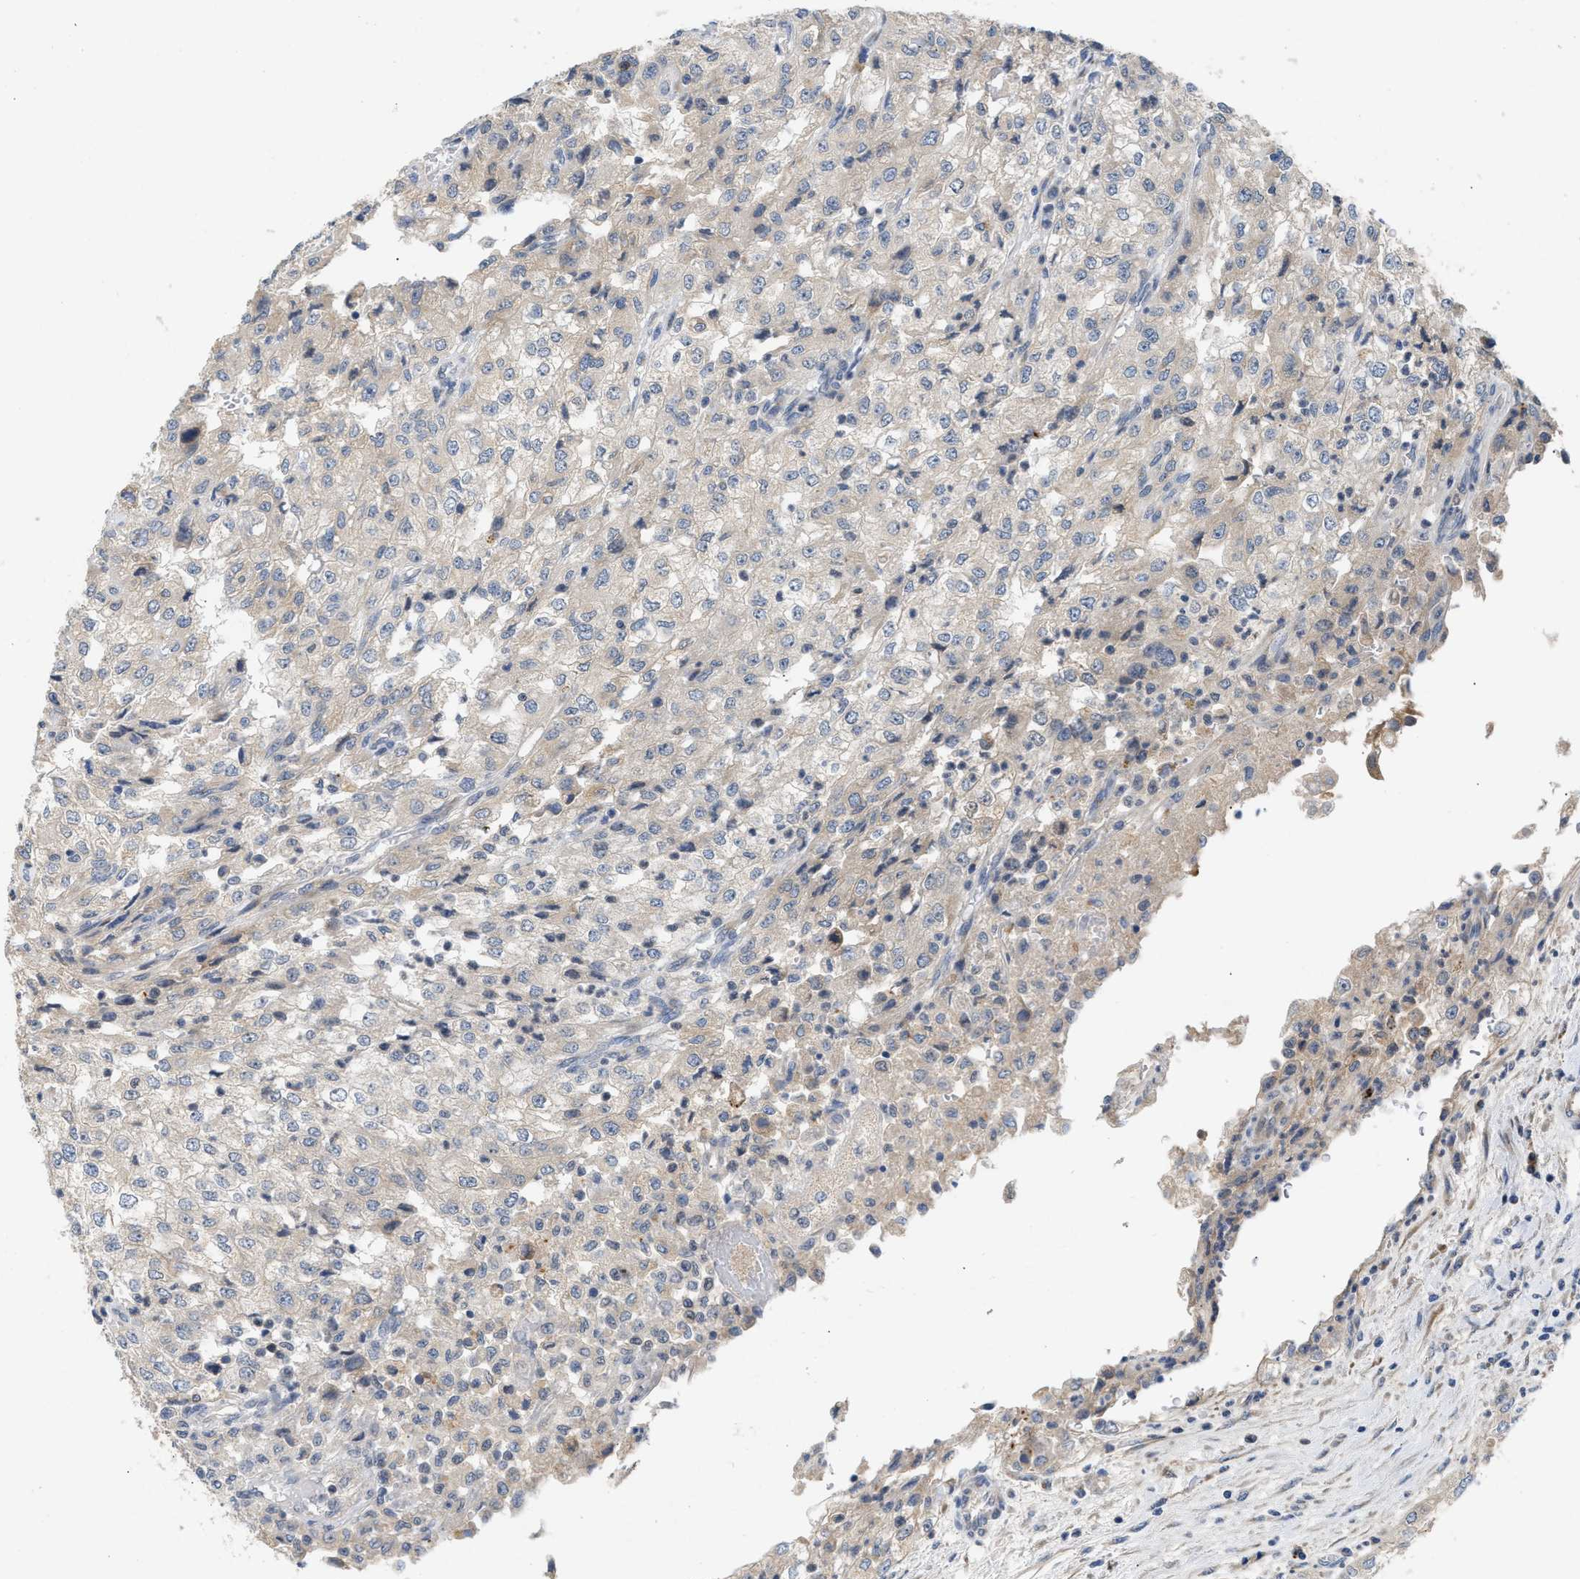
{"staining": {"intensity": "negative", "quantity": "none", "location": "none"}, "tissue": "renal cancer", "cell_type": "Tumor cells", "image_type": "cancer", "snomed": [{"axis": "morphology", "description": "Adenocarcinoma, NOS"}, {"axis": "topography", "description": "Kidney"}], "caption": "Immunohistochemical staining of renal cancer displays no significant staining in tumor cells. The staining was performed using DAB (3,3'-diaminobenzidine) to visualize the protein expression in brown, while the nuclei were stained in blue with hematoxylin (Magnification: 20x).", "gene": "PPM1L", "patient": {"sex": "female", "age": 54}}